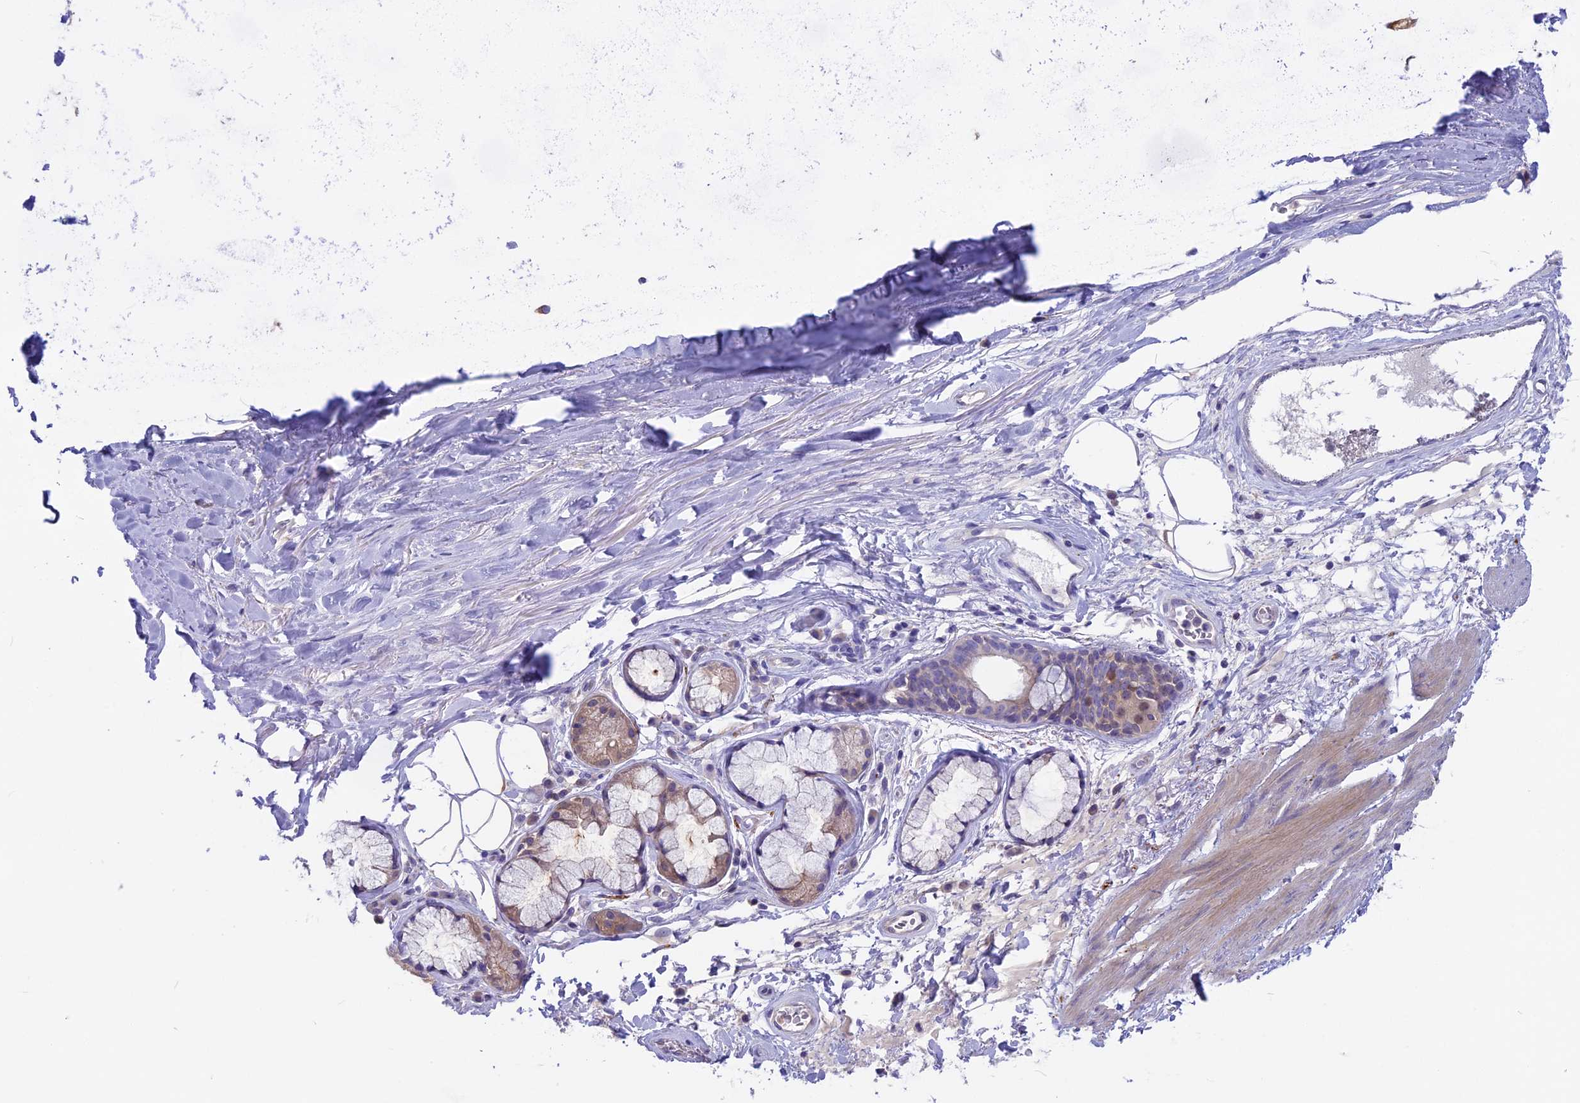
{"staining": {"intensity": "negative", "quantity": "none", "location": "none"}, "tissue": "adipose tissue", "cell_type": "Adipocytes", "image_type": "normal", "snomed": [{"axis": "morphology", "description": "Normal tissue, NOS"}, {"axis": "topography", "description": "Cartilage tissue"}], "caption": "Immunohistochemistry image of unremarkable adipose tissue: adipose tissue stained with DAB exhibits no significant protein positivity in adipocytes.", "gene": "SNAP91", "patient": {"sex": "female", "age": 63}}